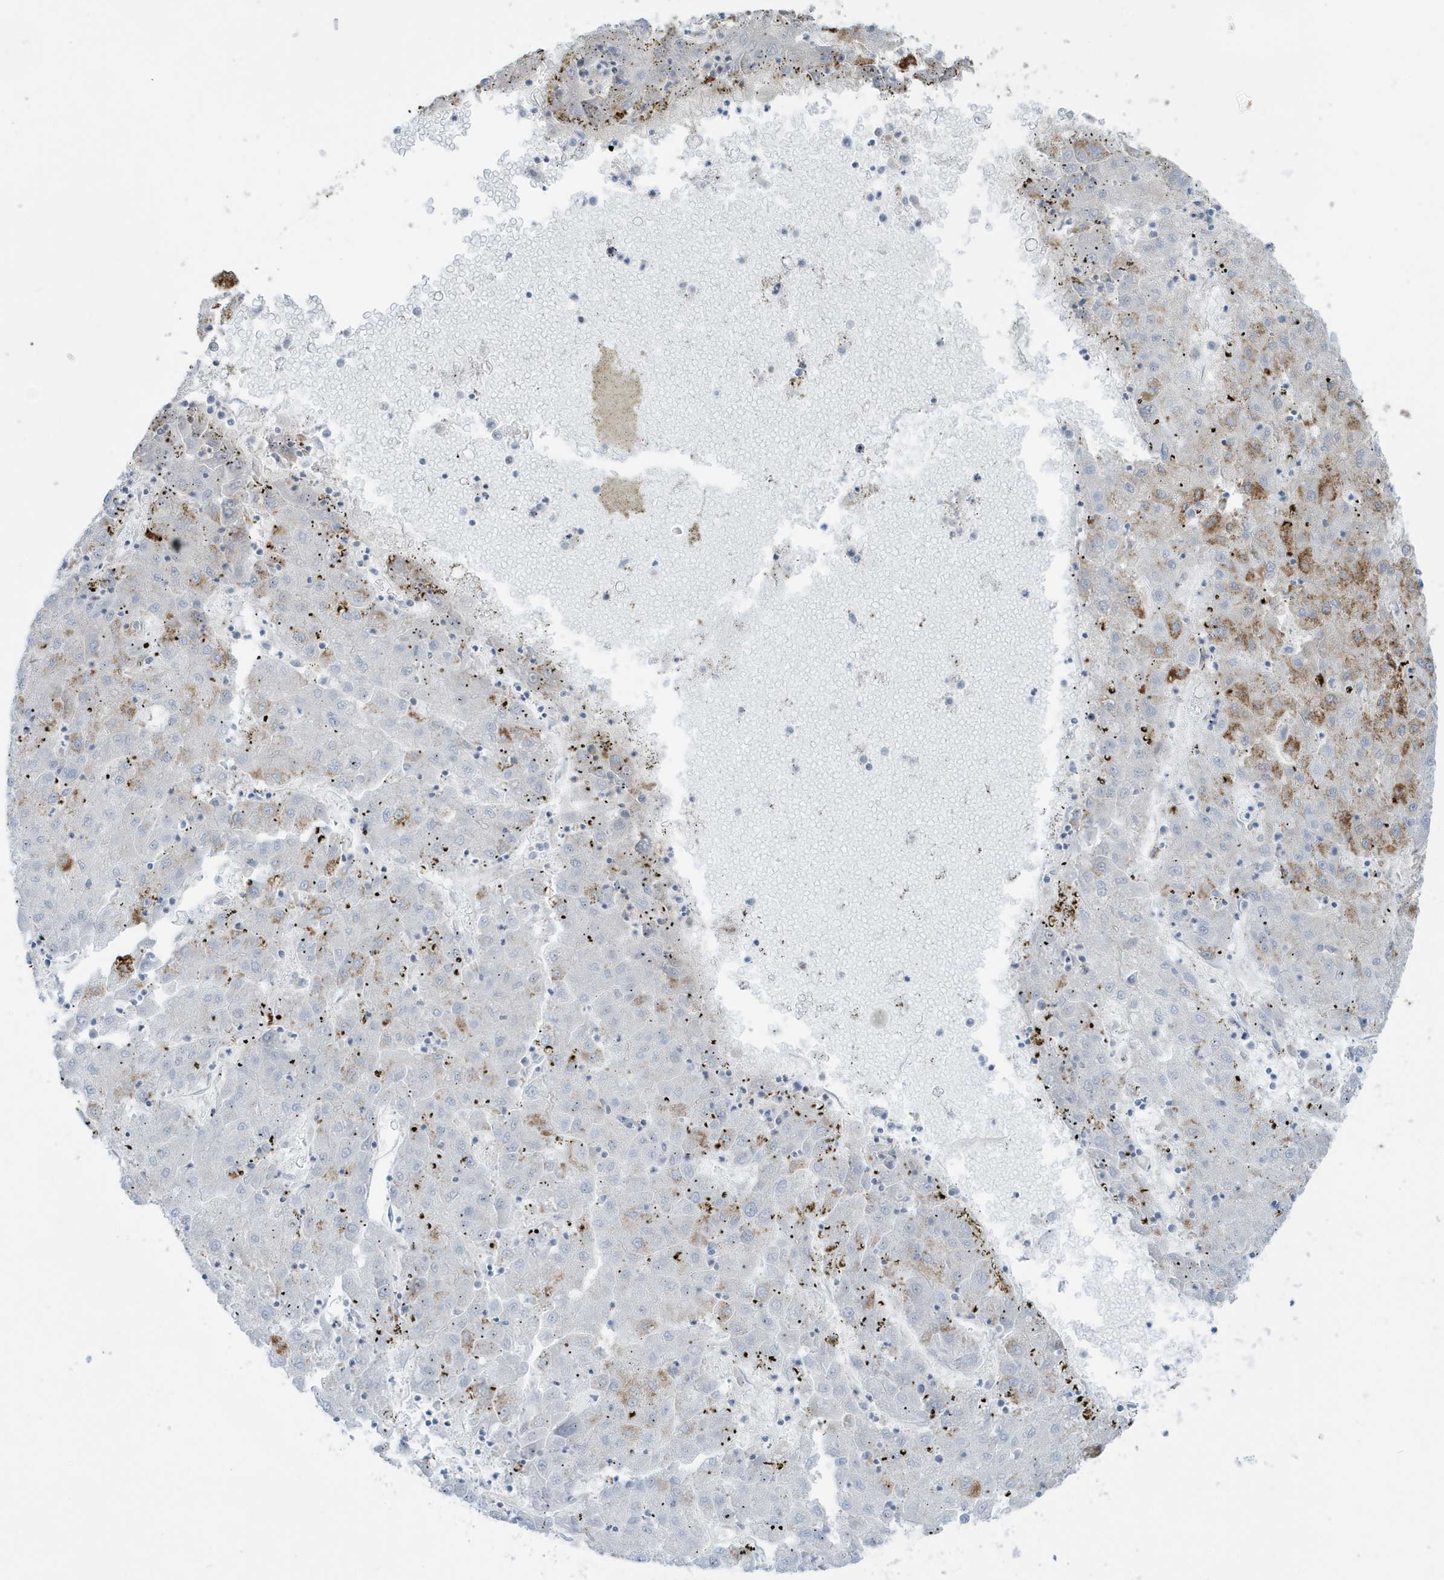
{"staining": {"intensity": "moderate", "quantity": "<25%", "location": "cytoplasmic/membranous"}, "tissue": "liver cancer", "cell_type": "Tumor cells", "image_type": "cancer", "snomed": [{"axis": "morphology", "description": "Carcinoma, Hepatocellular, NOS"}, {"axis": "topography", "description": "Liver"}], "caption": "Hepatocellular carcinoma (liver) stained with immunohistochemistry reveals moderate cytoplasmic/membranous expression in about <25% of tumor cells.", "gene": "RAB11FIP3", "patient": {"sex": "male", "age": 72}}